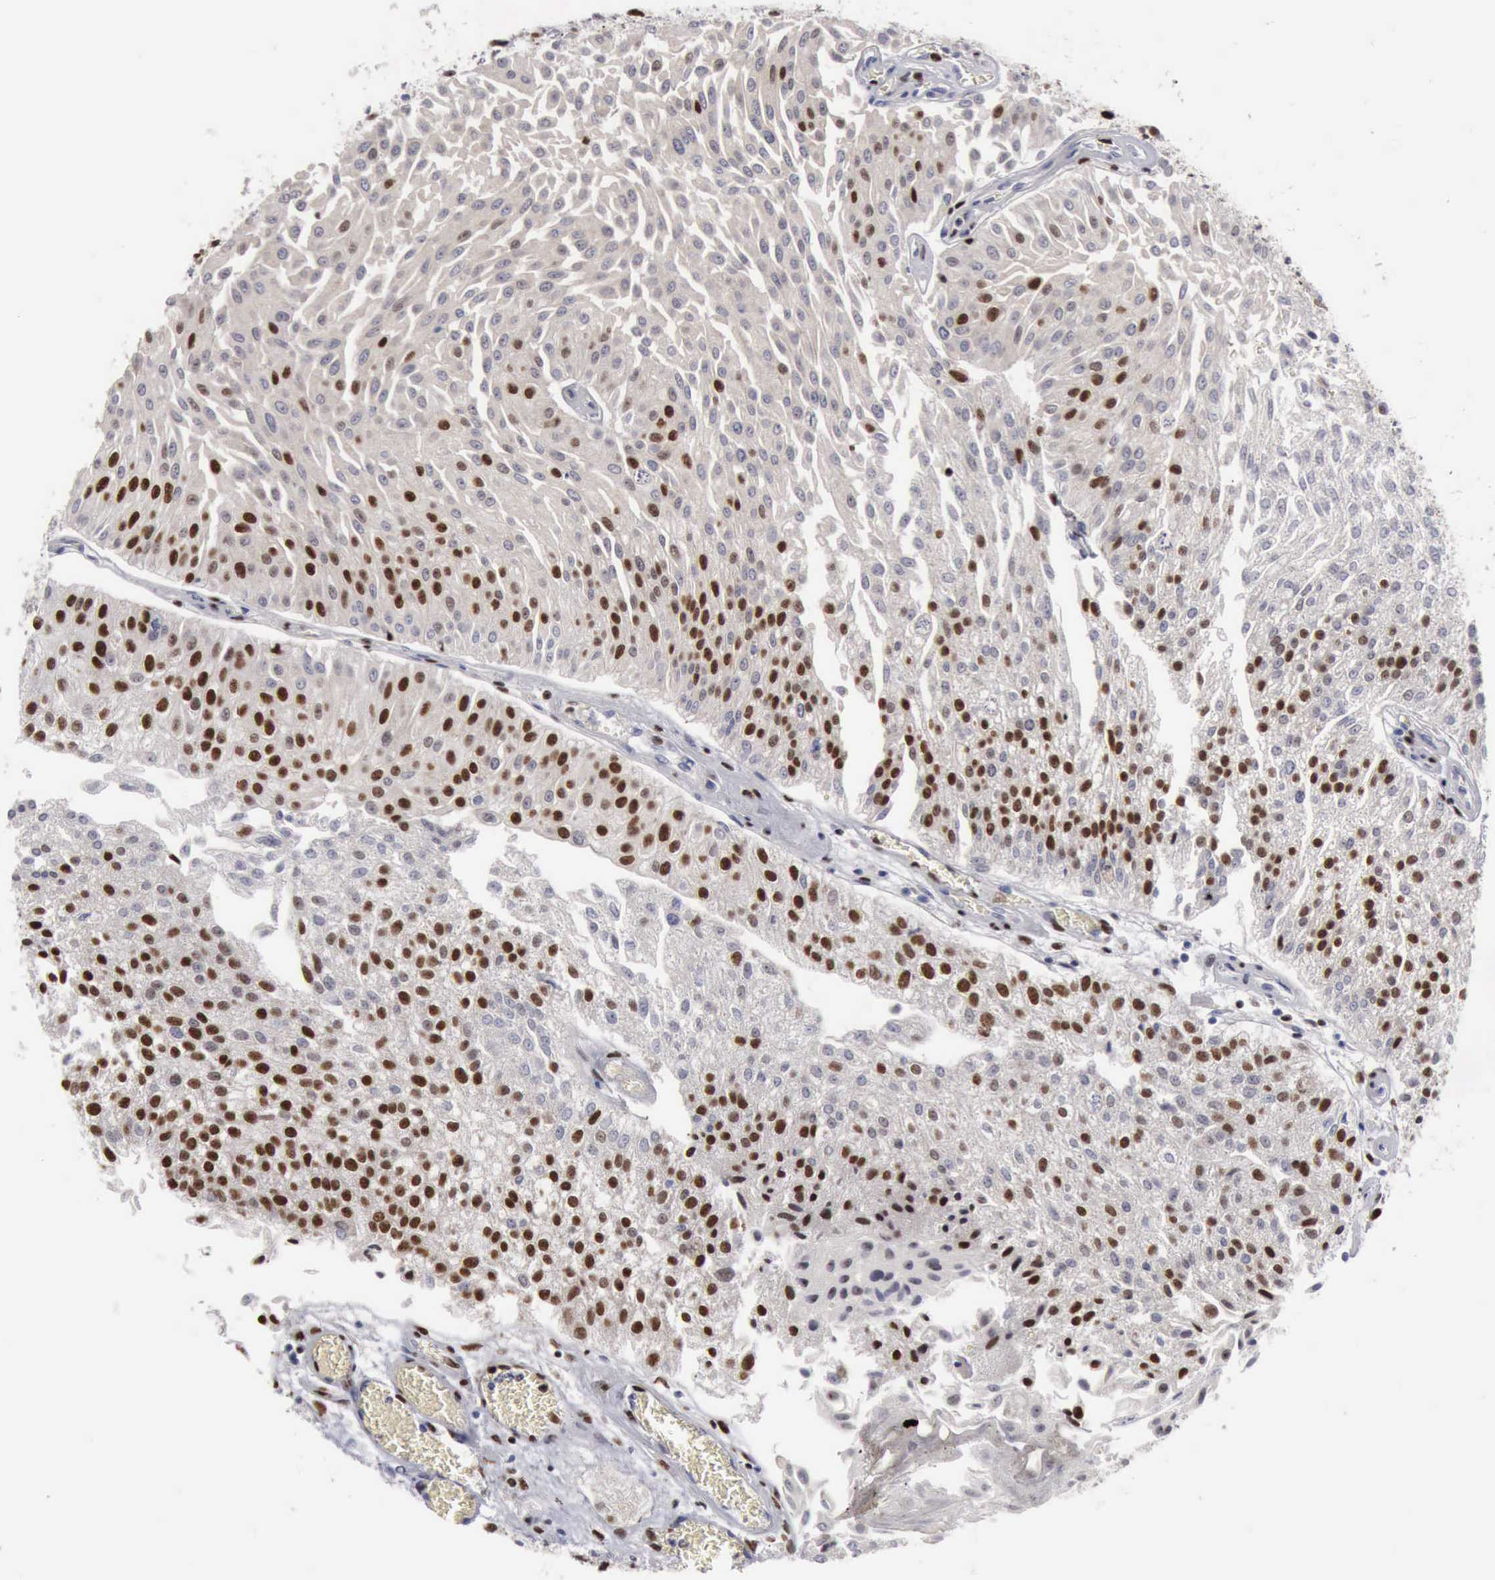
{"staining": {"intensity": "strong", "quantity": "25%-75%", "location": "nuclear"}, "tissue": "urothelial cancer", "cell_type": "Tumor cells", "image_type": "cancer", "snomed": [{"axis": "morphology", "description": "Urothelial carcinoma, Low grade"}, {"axis": "topography", "description": "Urinary bladder"}], "caption": "Protein analysis of urothelial carcinoma (low-grade) tissue shows strong nuclear positivity in approximately 25%-75% of tumor cells. The protein is stained brown, and the nuclei are stained in blue (DAB (3,3'-diaminobenzidine) IHC with brightfield microscopy, high magnification).", "gene": "KIAA0586", "patient": {"sex": "male", "age": 86}}